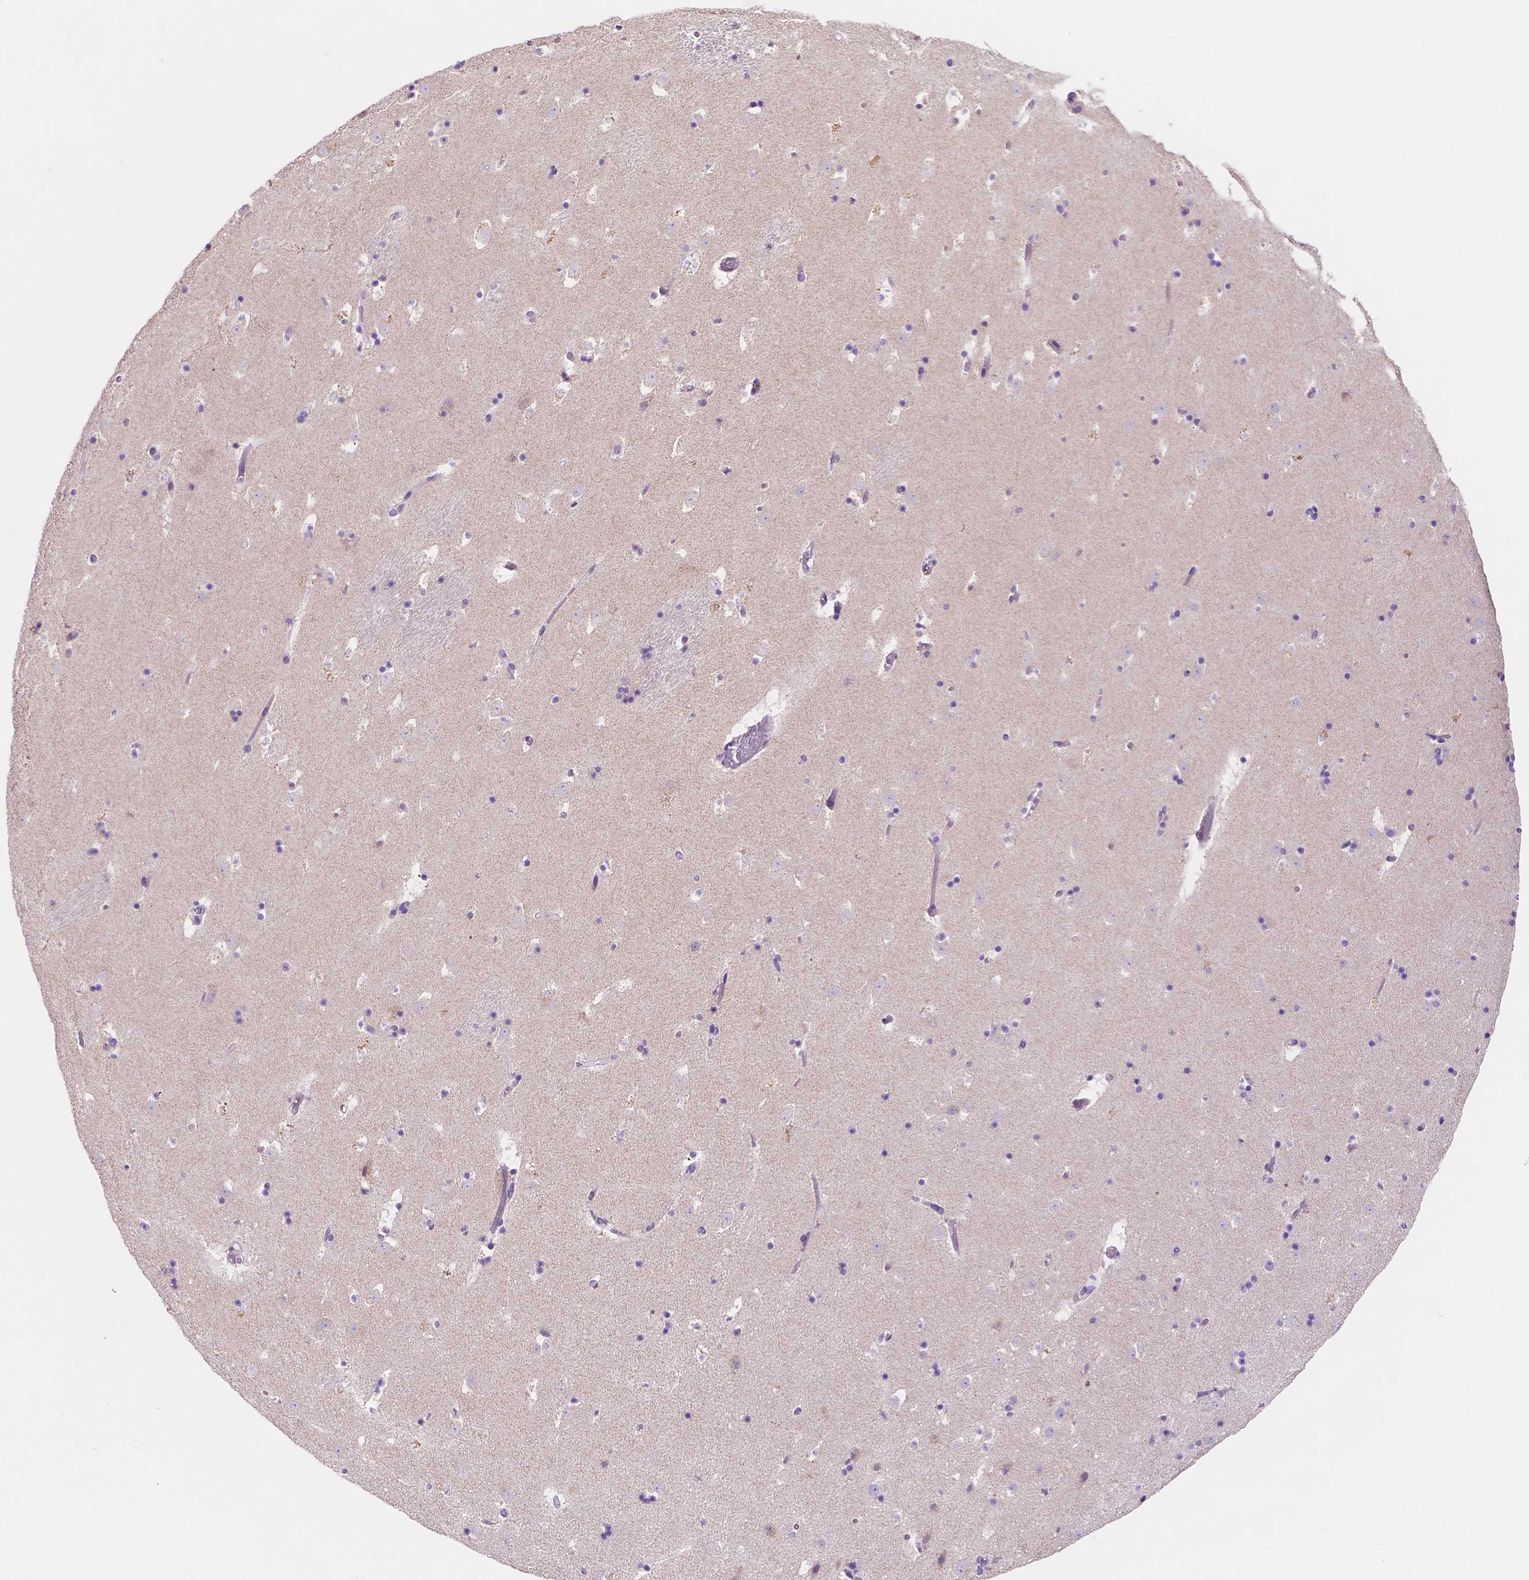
{"staining": {"intensity": "negative", "quantity": "none", "location": "none"}, "tissue": "caudate", "cell_type": "Glial cells", "image_type": "normal", "snomed": [{"axis": "morphology", "description": "Normal tissue, NOS"}, {"axis": "topography", "description": "Lateral ventricle wall"}], "caption": "Immunohistochemistry (IHC) photomicrograph of normal caudate stained for a protein (brown), which demonstrates no staining in glial cells.", "gene": "CEACAM7", "patient": {"sex": "female", "age": 42}}